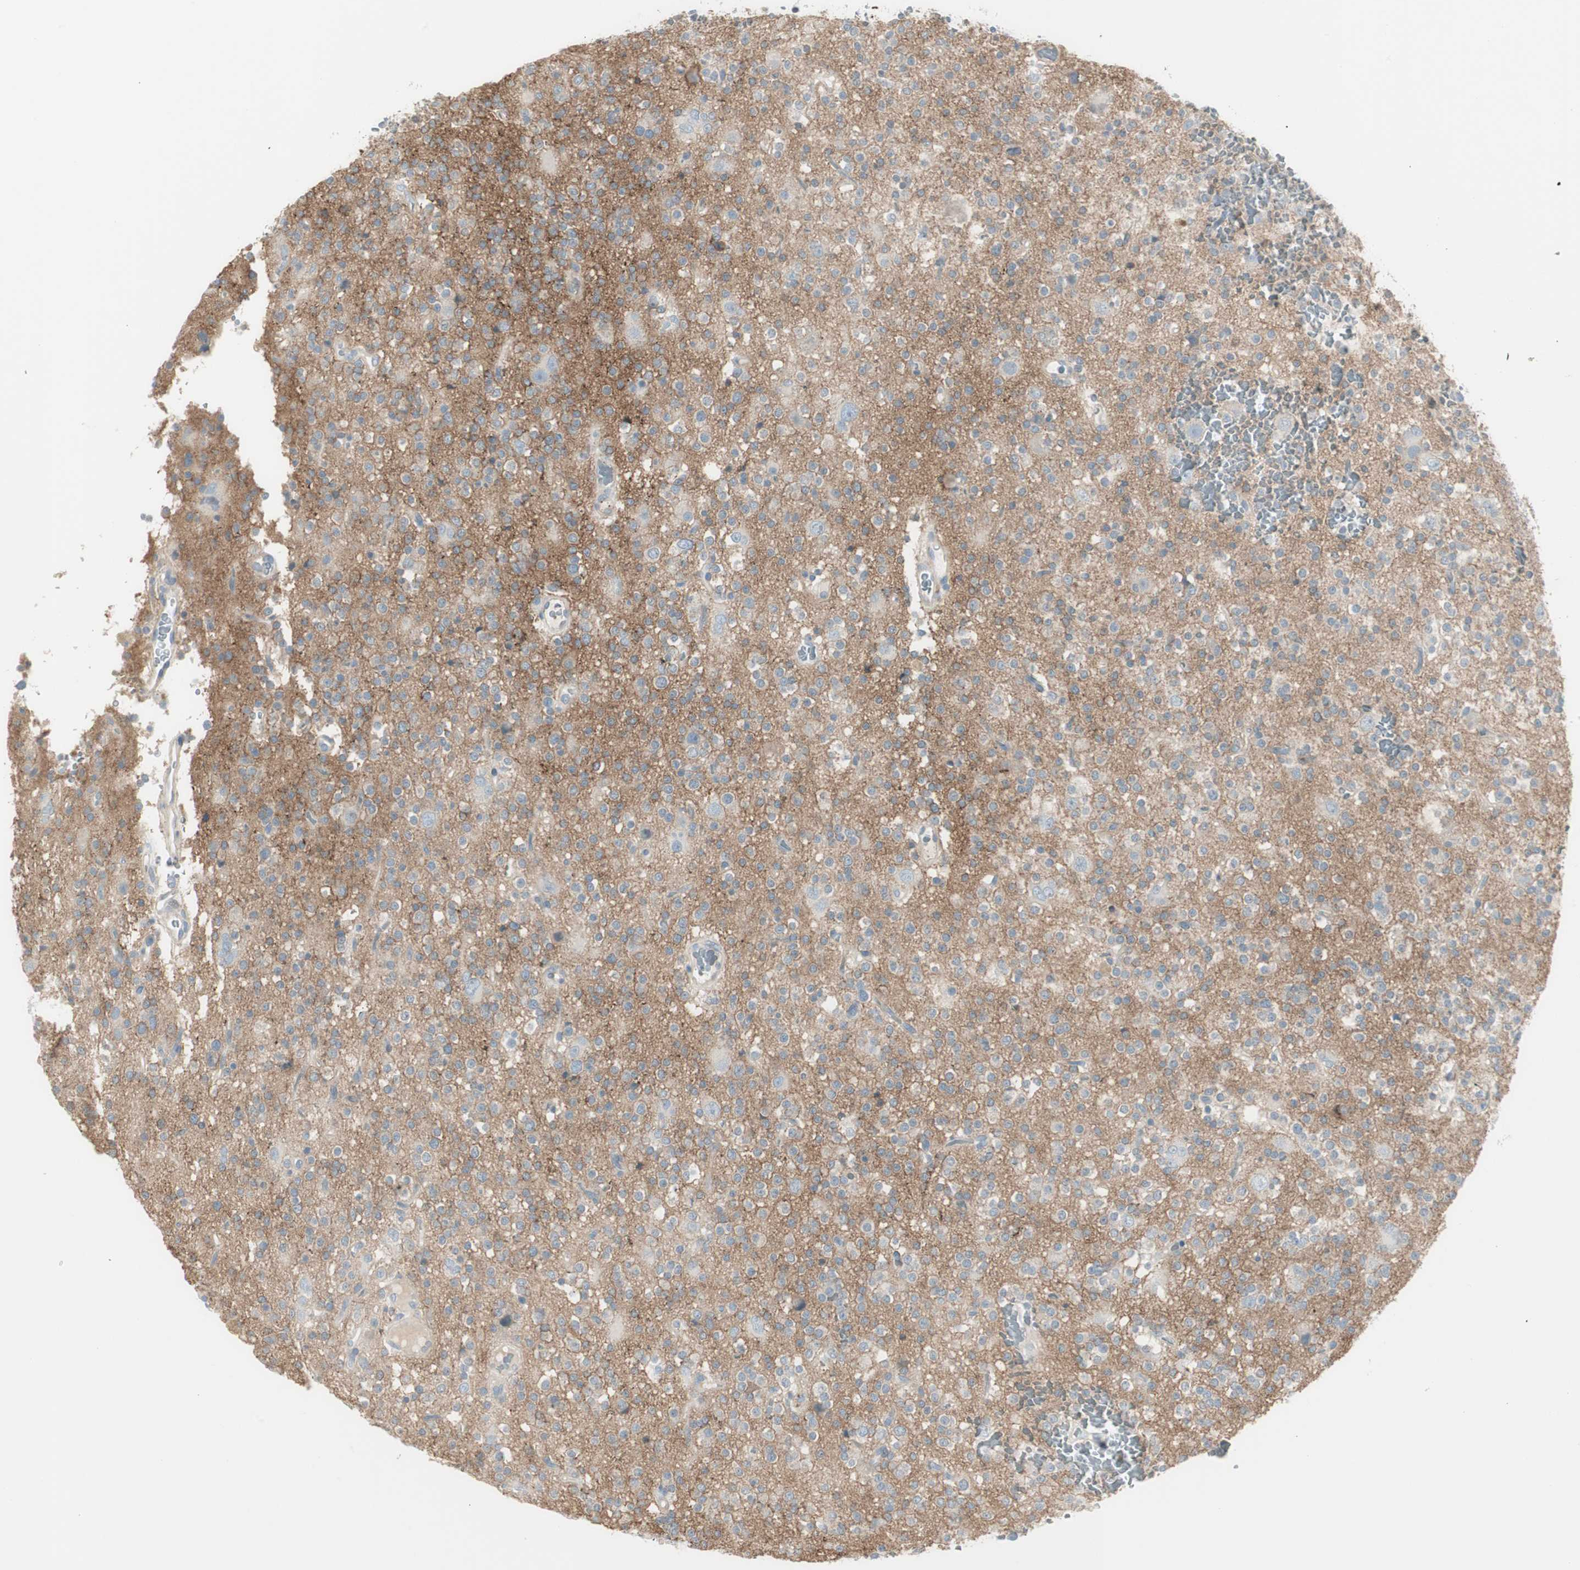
{"staining": {"intensity": "negative", "quantity": "none", "location": "none"}, "tissue": "glioma", "cell_type": "Tumor cells", "image_type": "cancer", "snomed": [{"axis": "morphology", "description": "Glioma, malignant, High grade"}, {"axis": "topography", "description": "Brain"}], "caption": "The histopathology image demonstrates no significant staining in tumor cells of glioma.", "gene": "CACNA2D1", "patient": {"sex": "male", "age": 47}}